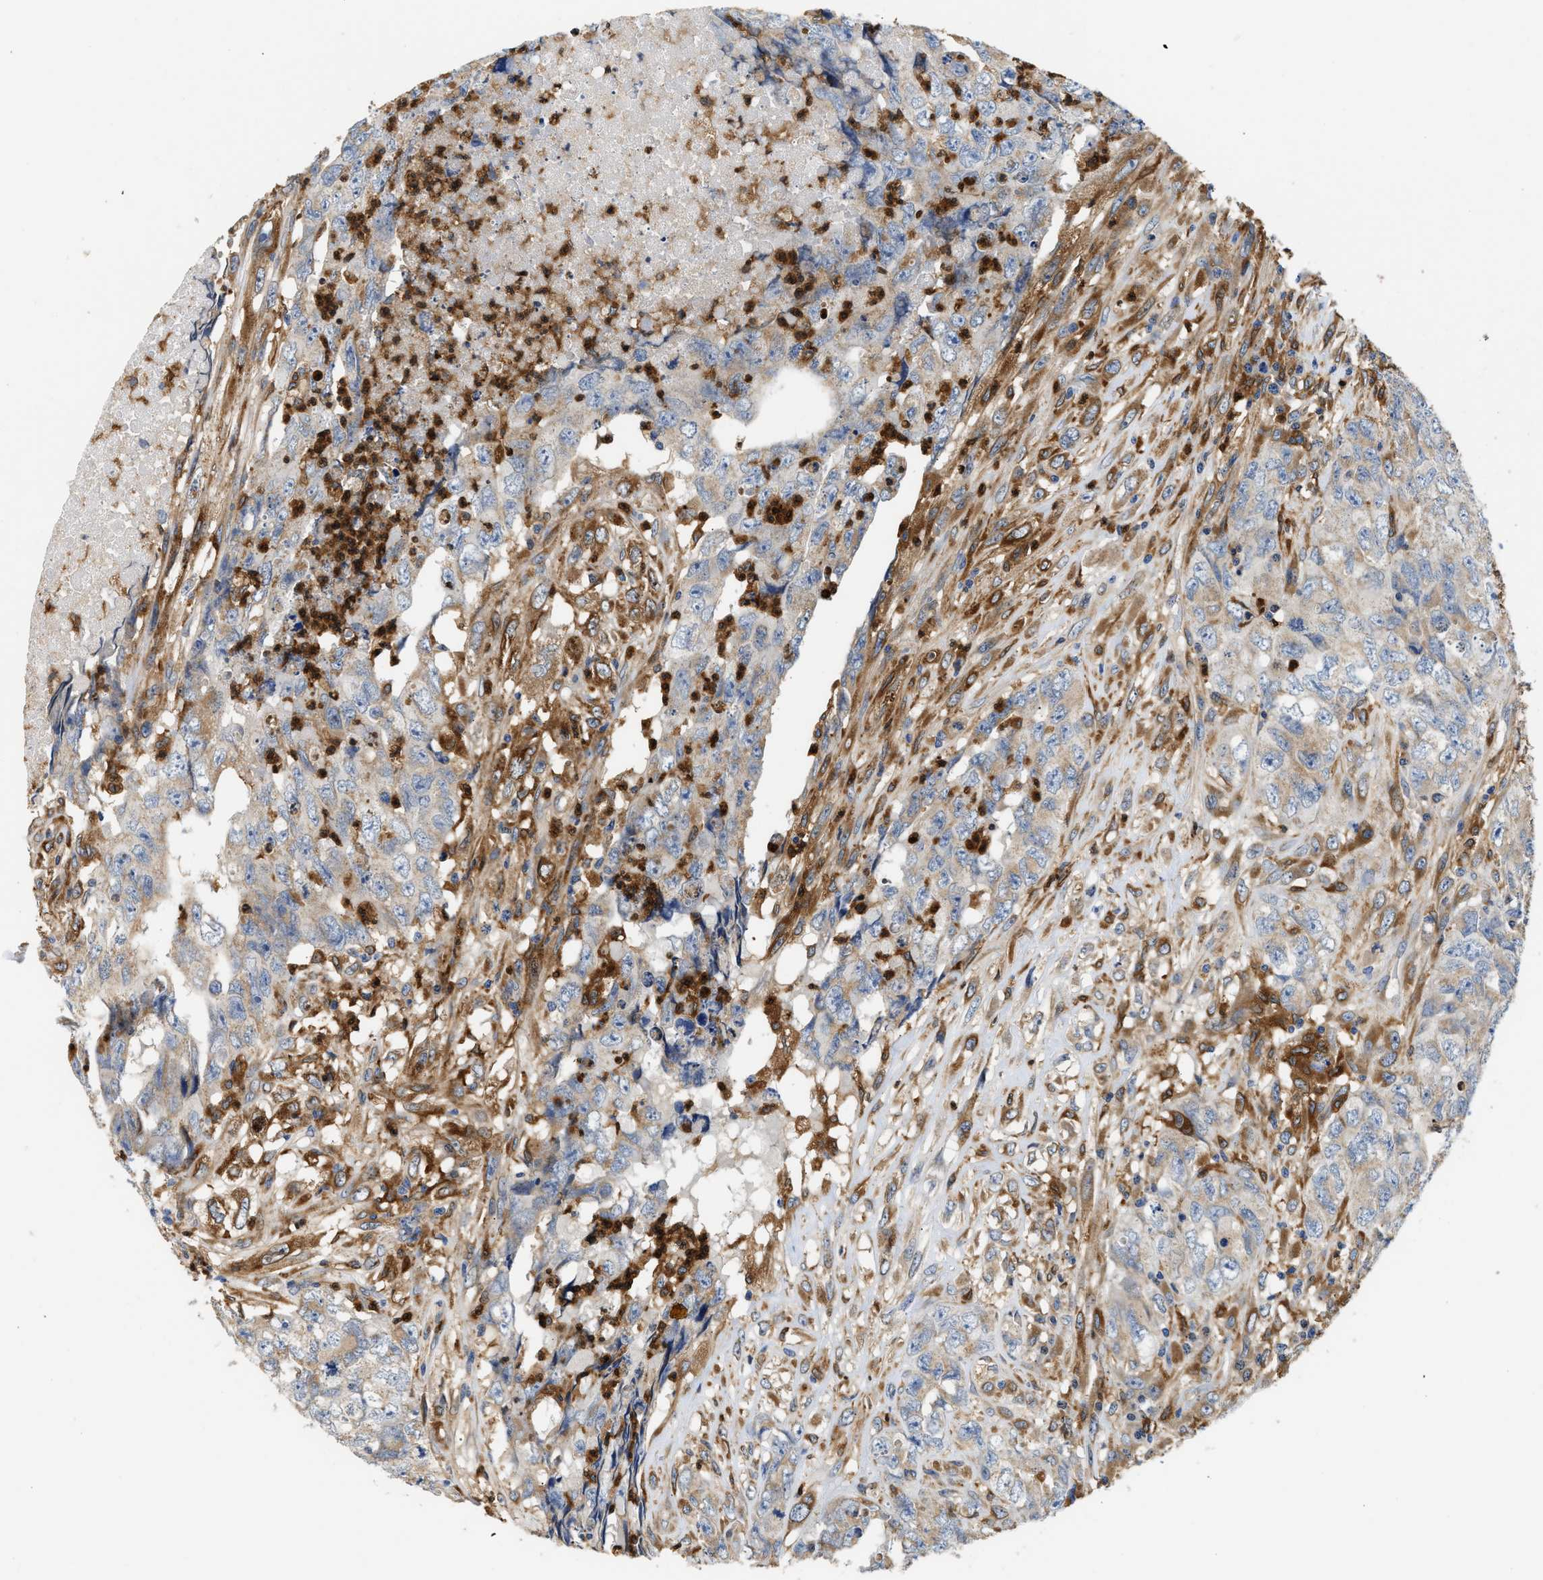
{"staining": {"intensity": "weak", "quantity": "25%-75%", "location": "cytoplasmic/membranous"}, "tissue": "testis cancer", "cell_type": "Tumor cells", "image_type": "cancer", "snomed": [{"axis": "morphology", "description": "Carcinoma, Embryonal, NOS"}, {"axis": "topography", "description": "Testis"}], "caption": "Immunohistochemistry (IHC) (DAB) staining of testis embryonal carcinoma demonstrates weak cytoplasmic/membranous protein positivity in approximately 25%-75% of tumor cells.", "gene": "RAB31", "patient": {"sex": "male", "age": 32}}